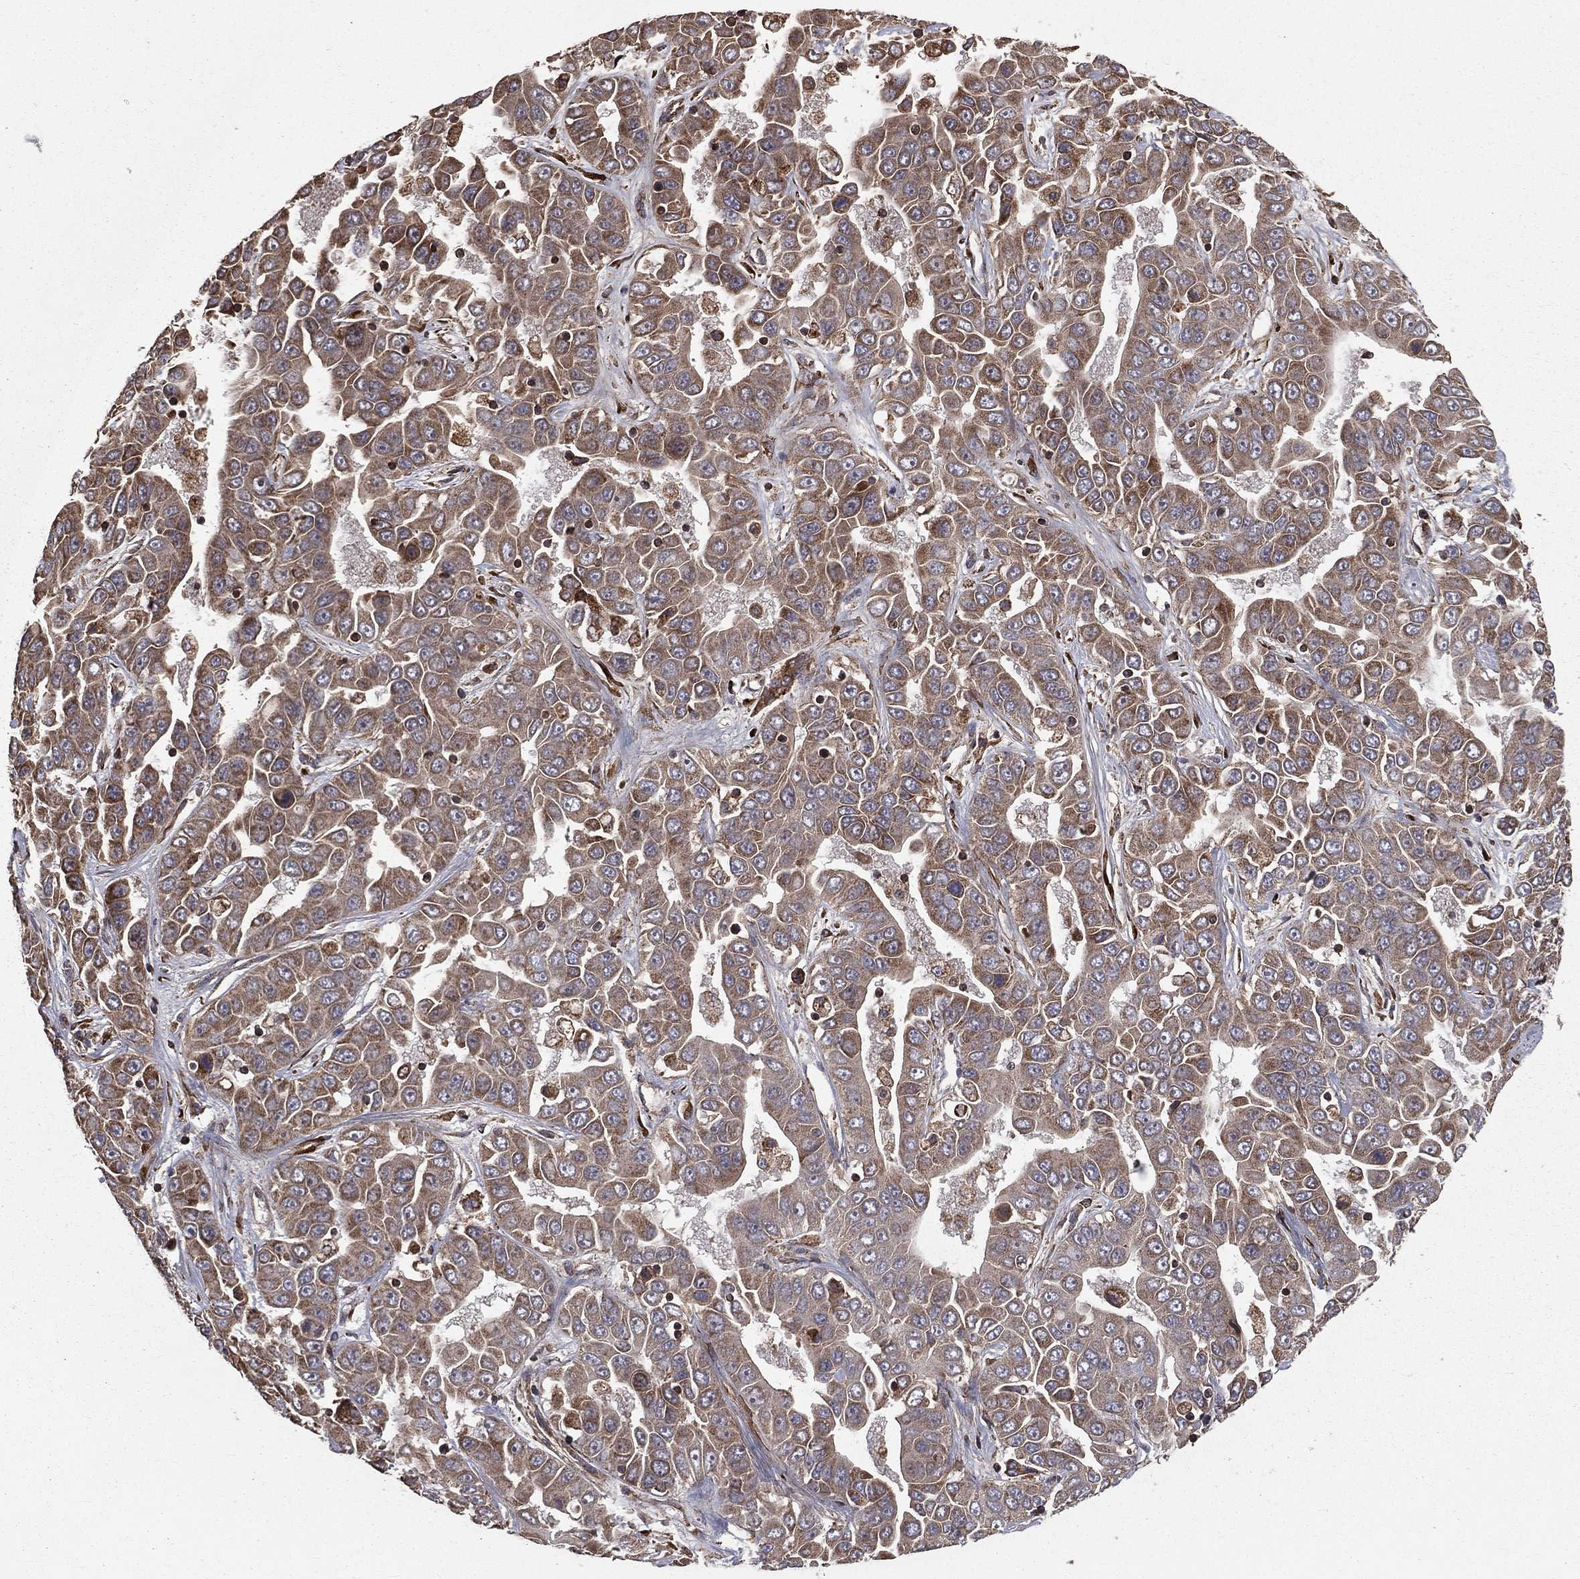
{"staining": {"intensity": "moderate", "quantity": ">75%", "location": "cytoplasmic/membranous"}, "tissue": "liver cancer", "cell_type": "Tumor cells", "image_type": "cancer", "snomed": [{"axis": "morphology", "description": "Cholangiocarcinoma"}, {"axis": "topography", "description": "Liver"}], "caption": "About >75% of tumor cells in cholangiocarcinoma (liver) display moderate cytoplasmic/membranous protein positivity as visualized by brown immunohistochemical staining.", "gene": "OLFML1", "patient": {"sex": "female", "age": 52}}